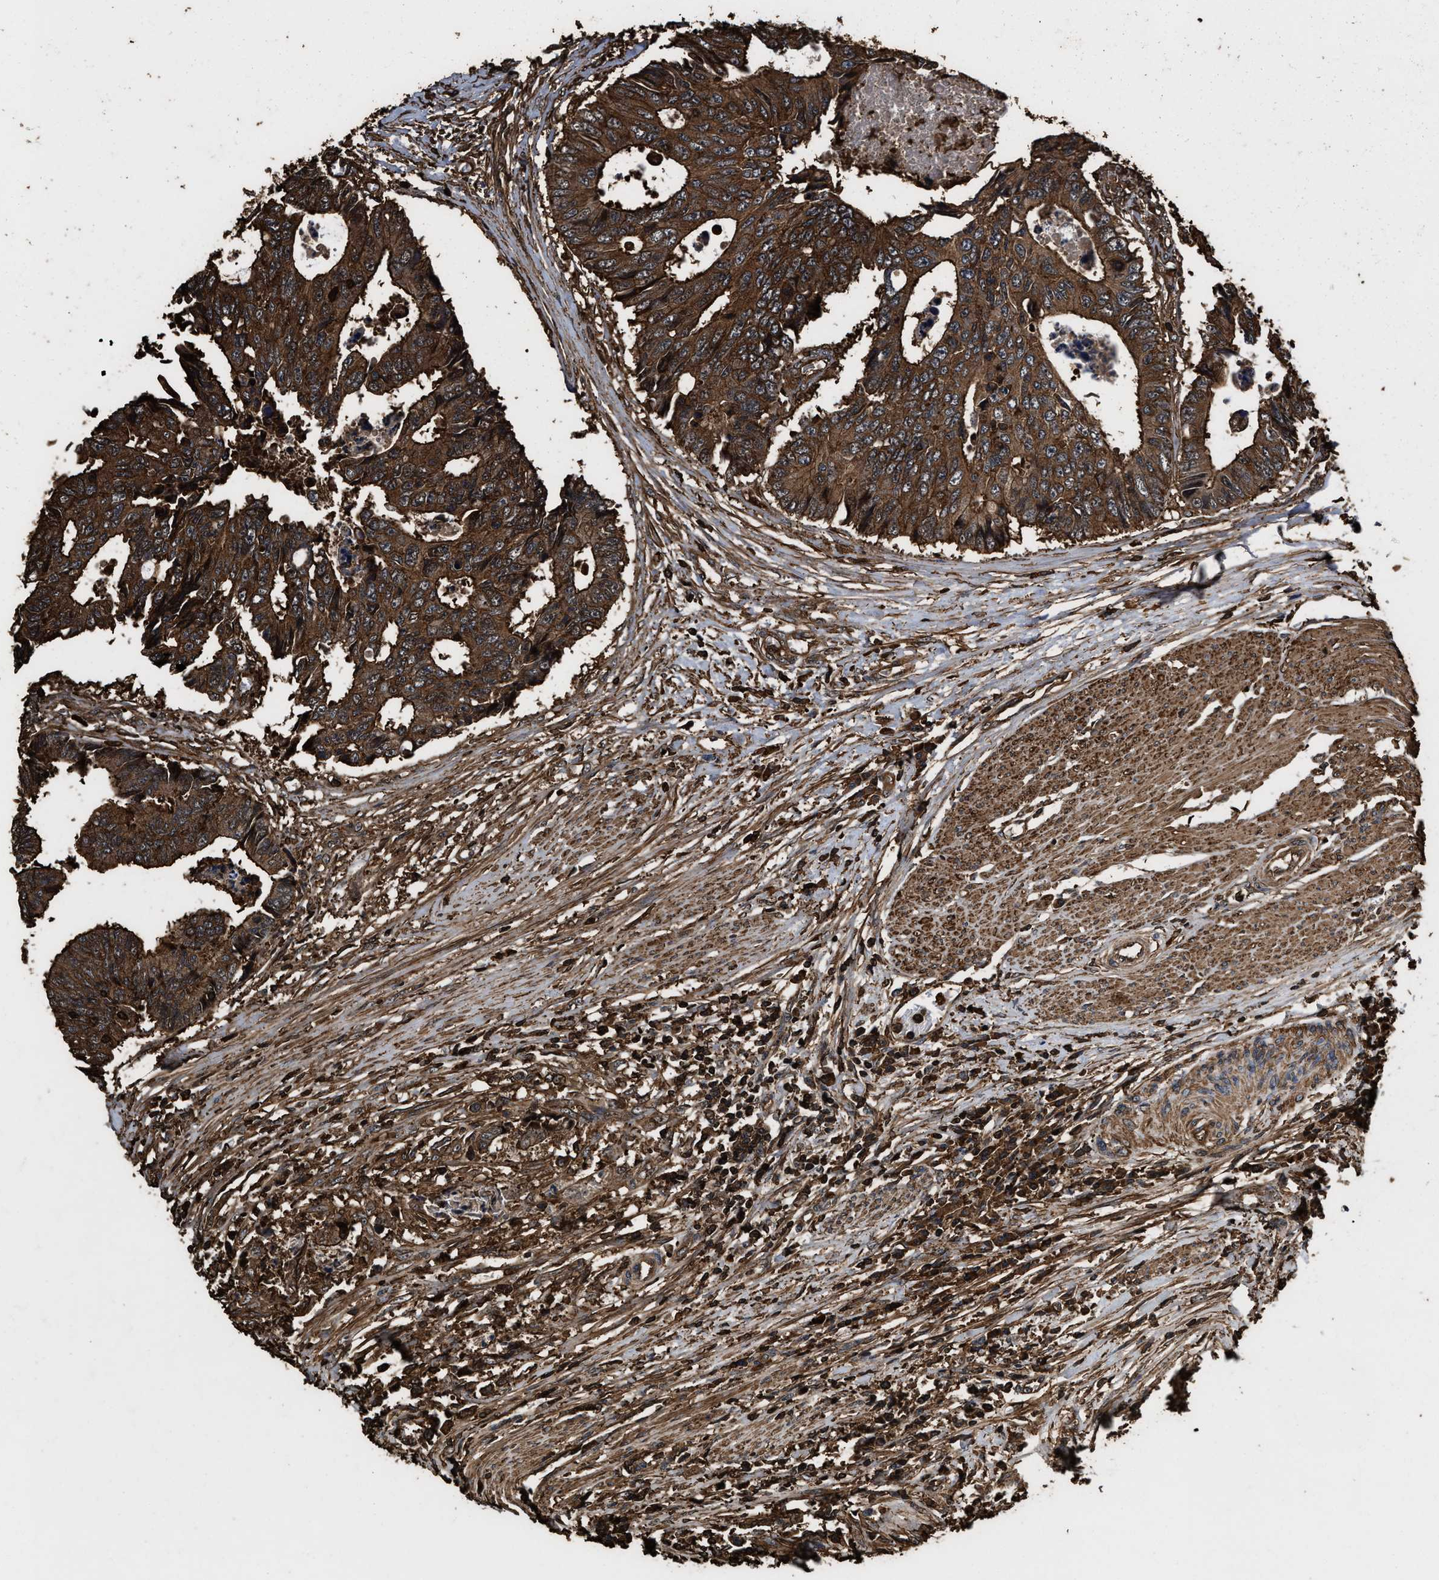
{"staining": {"intensity": "strong", "quantity": ">75%", "location": "cytoplasmic/membranous"}, "tissue": "colorectal cancer", "cell_type": "Tumor cells", "image_type": "cancer", "snomed": [{"axis": "morphology", "description": "Adenocarcinoma, NOS"}, {"axis": "topography", "description": "Rectum"}], "caption": "Tumor cells exhibit high levels of strong cytoplasmic/membranous staining in about >75% of cells in colorectal cancer (adenocarcinoma). The staining was performed using DAB (3,3'-diaminobenzidine), with brown indicating positive protein expression. Nuclei are stained blue with hematoxylin.", "gene": "KBTBD2", "patient": {"sex": "male", "age": 84}}